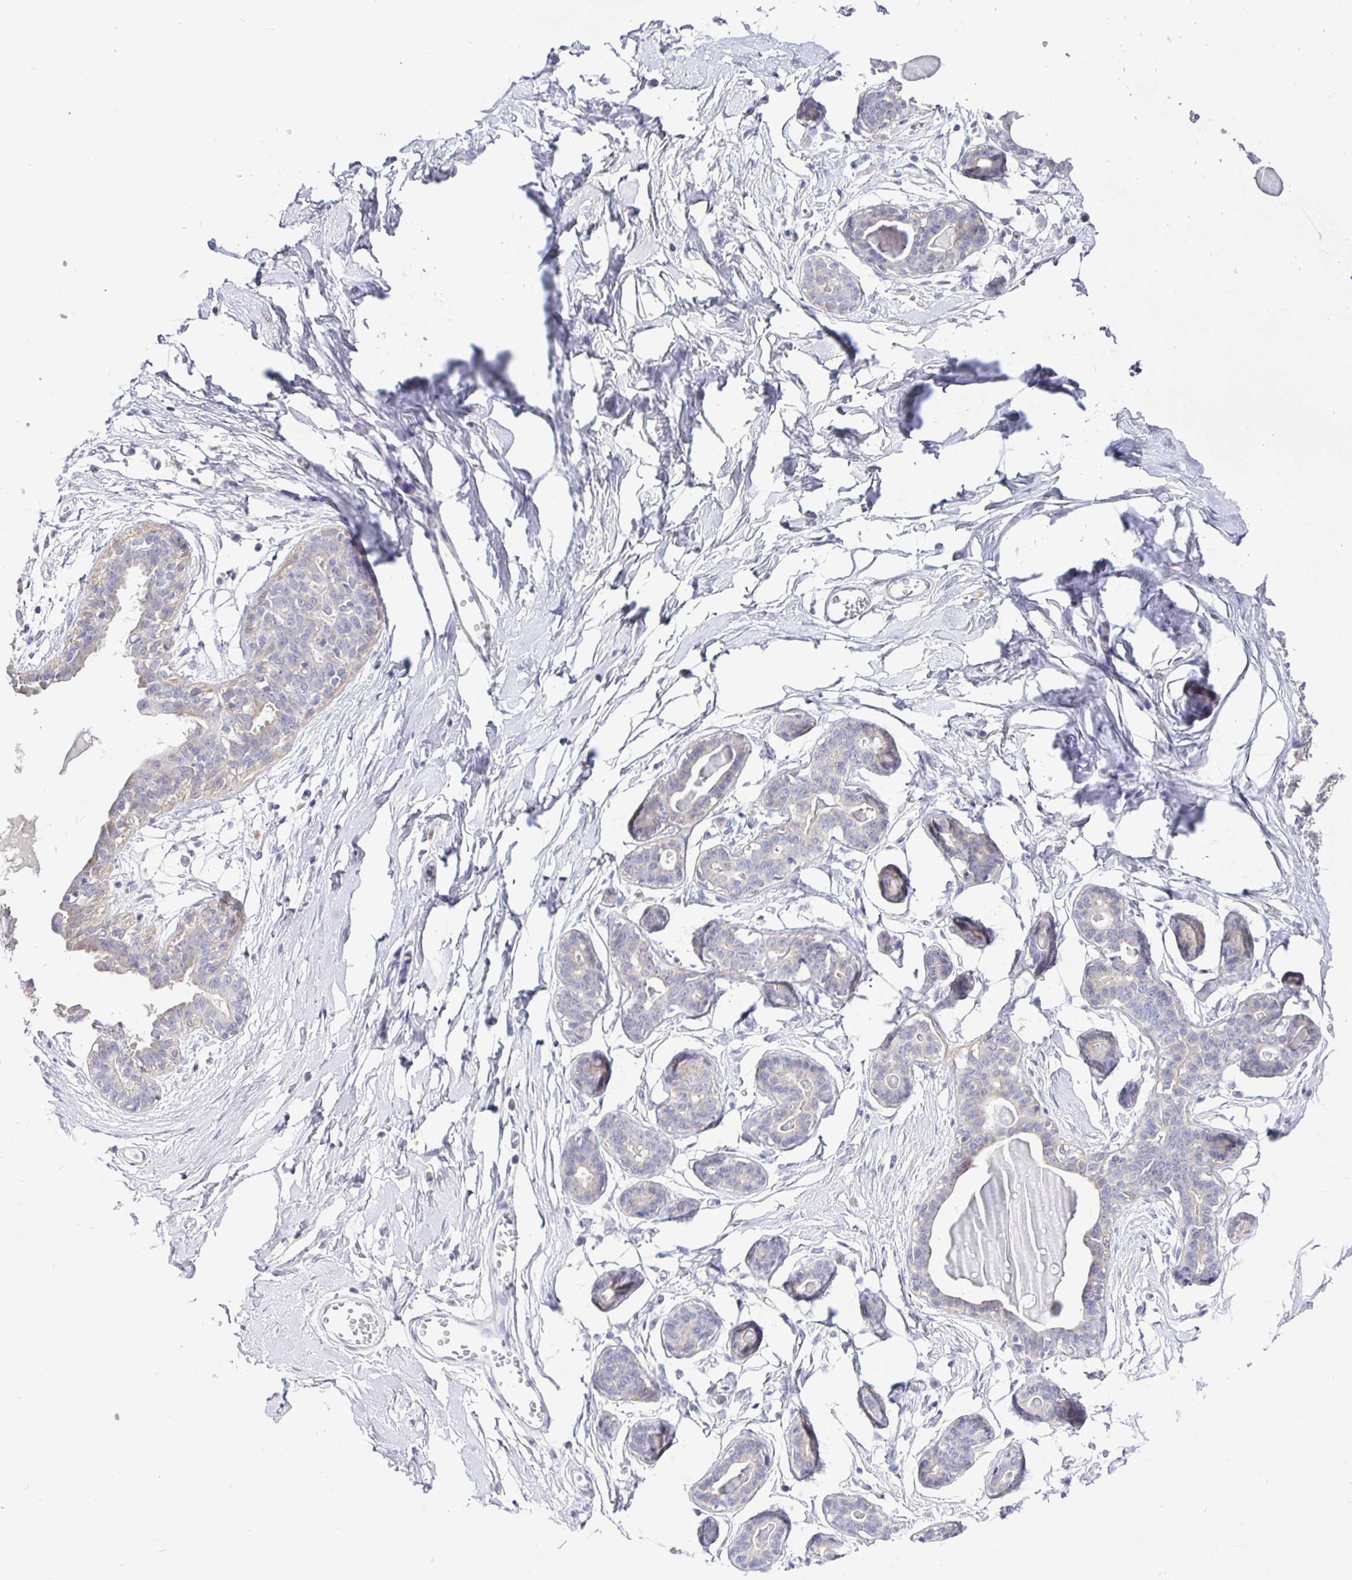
{"staining": {"intensity": "negative", "quantity": "none", "location": "none"}, "tissue": "breast", "cell_type": "Adipocytes", "image_type": "normal", "snomed": [{"axis": "morphology", "description": "Normal tissue, NOS"}, {"axis": "topography", "description": "Breast"}], "caption": "Immunohistochemistry image of normal breast: human breast stained with DAB shows no significant protein staining in adipocytes.", "gene": "EZHIP", "patient": {"sex": "female", "age": 45}}